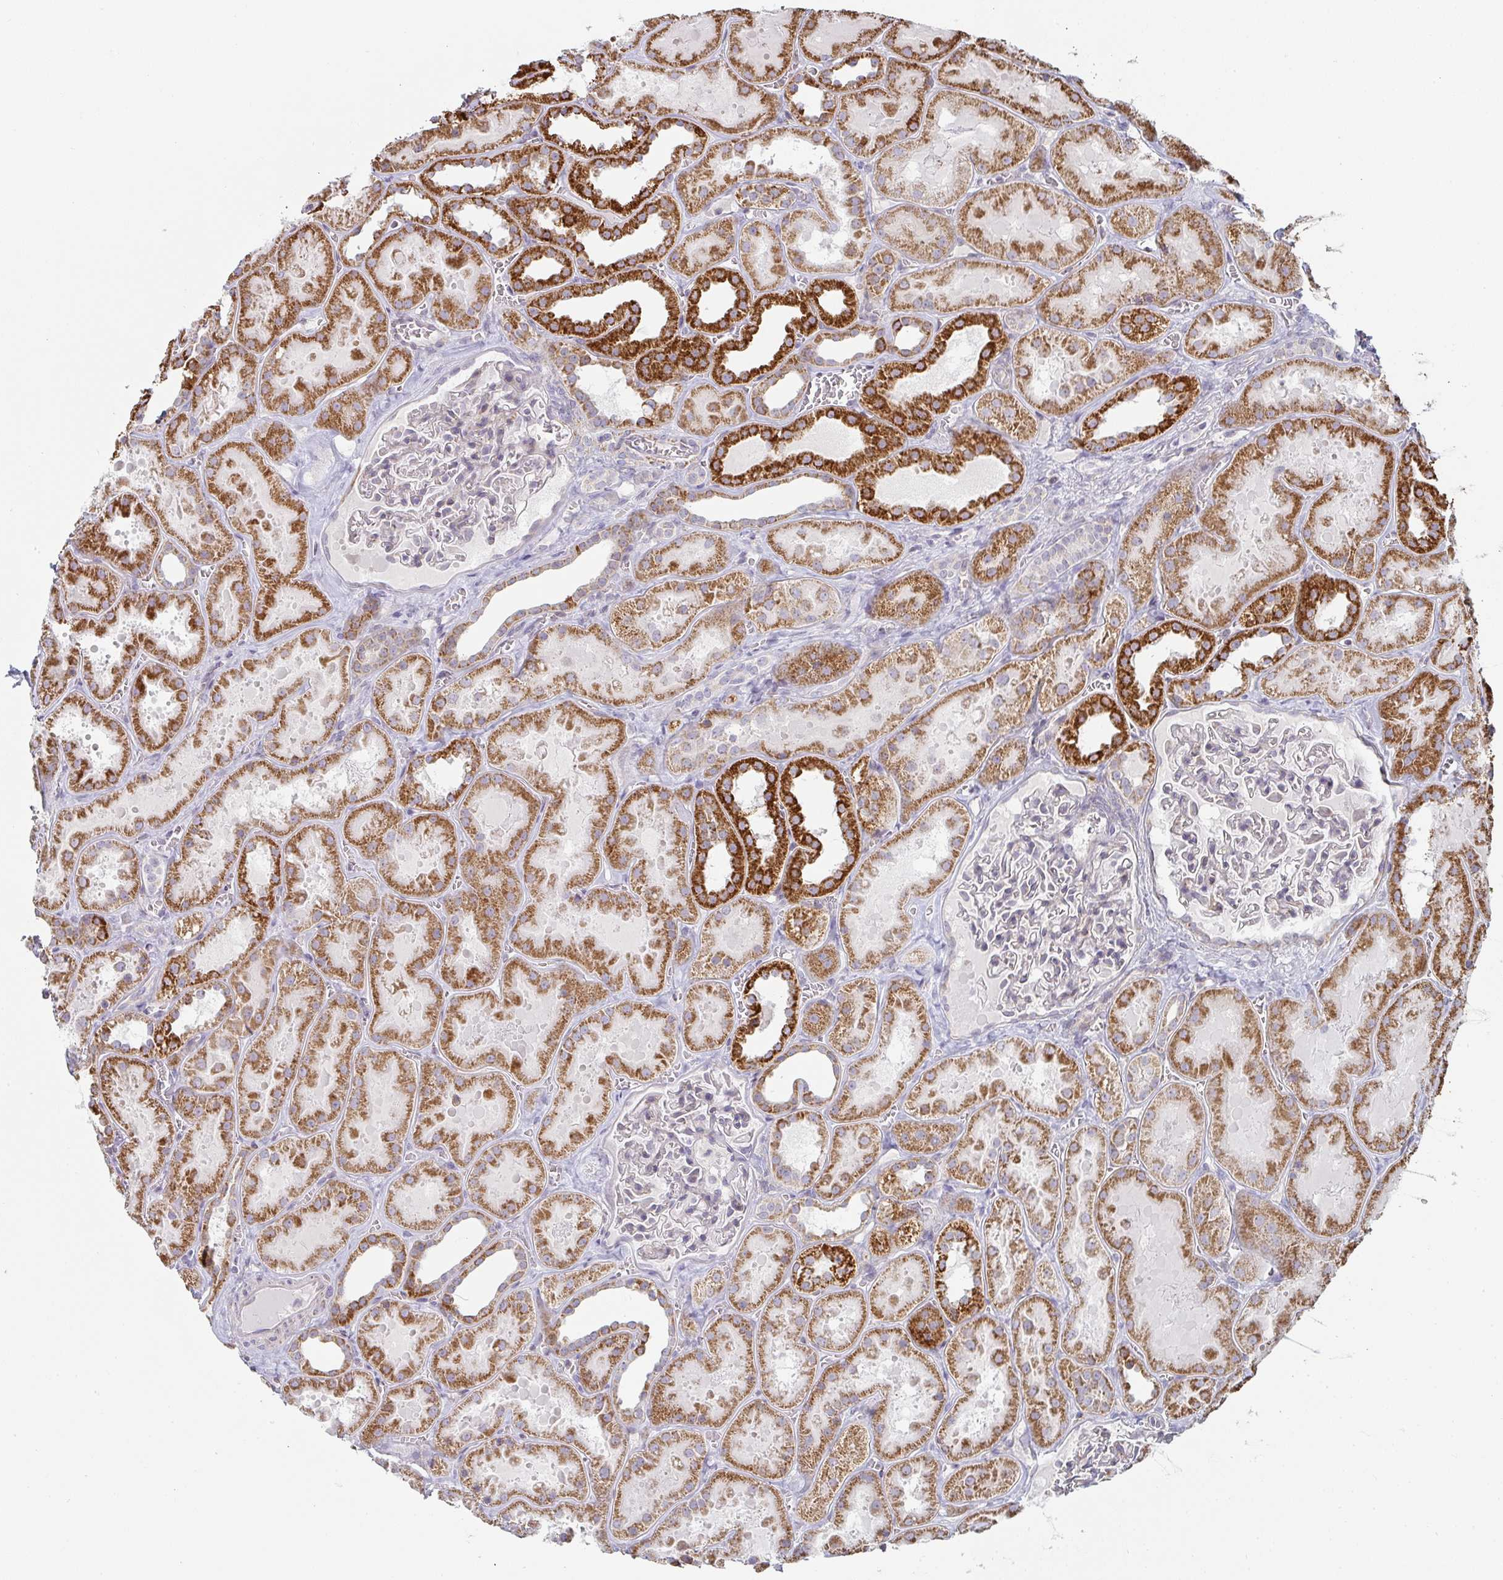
{"staining": {"intensity": "negative", "quantity": "none", "location": "none"}, "tissue": "kidney", "cell_type": "Cells in glomeruli", "image_type": "normal", "snomed": [{"axis": "morphology", "description": "Normal tissue, NOS"}, {"axis": "topography", "description": "Kidney"}], "caption": "A micrograph of kidney stained for a protein reveals no brown staining in cells in glomeruli. (DAB immunohistochemistry visualized using brightfield microscopy, high magnification).", "gene": "ZNF526", "patient": {"sex": "female", "age": 41}}